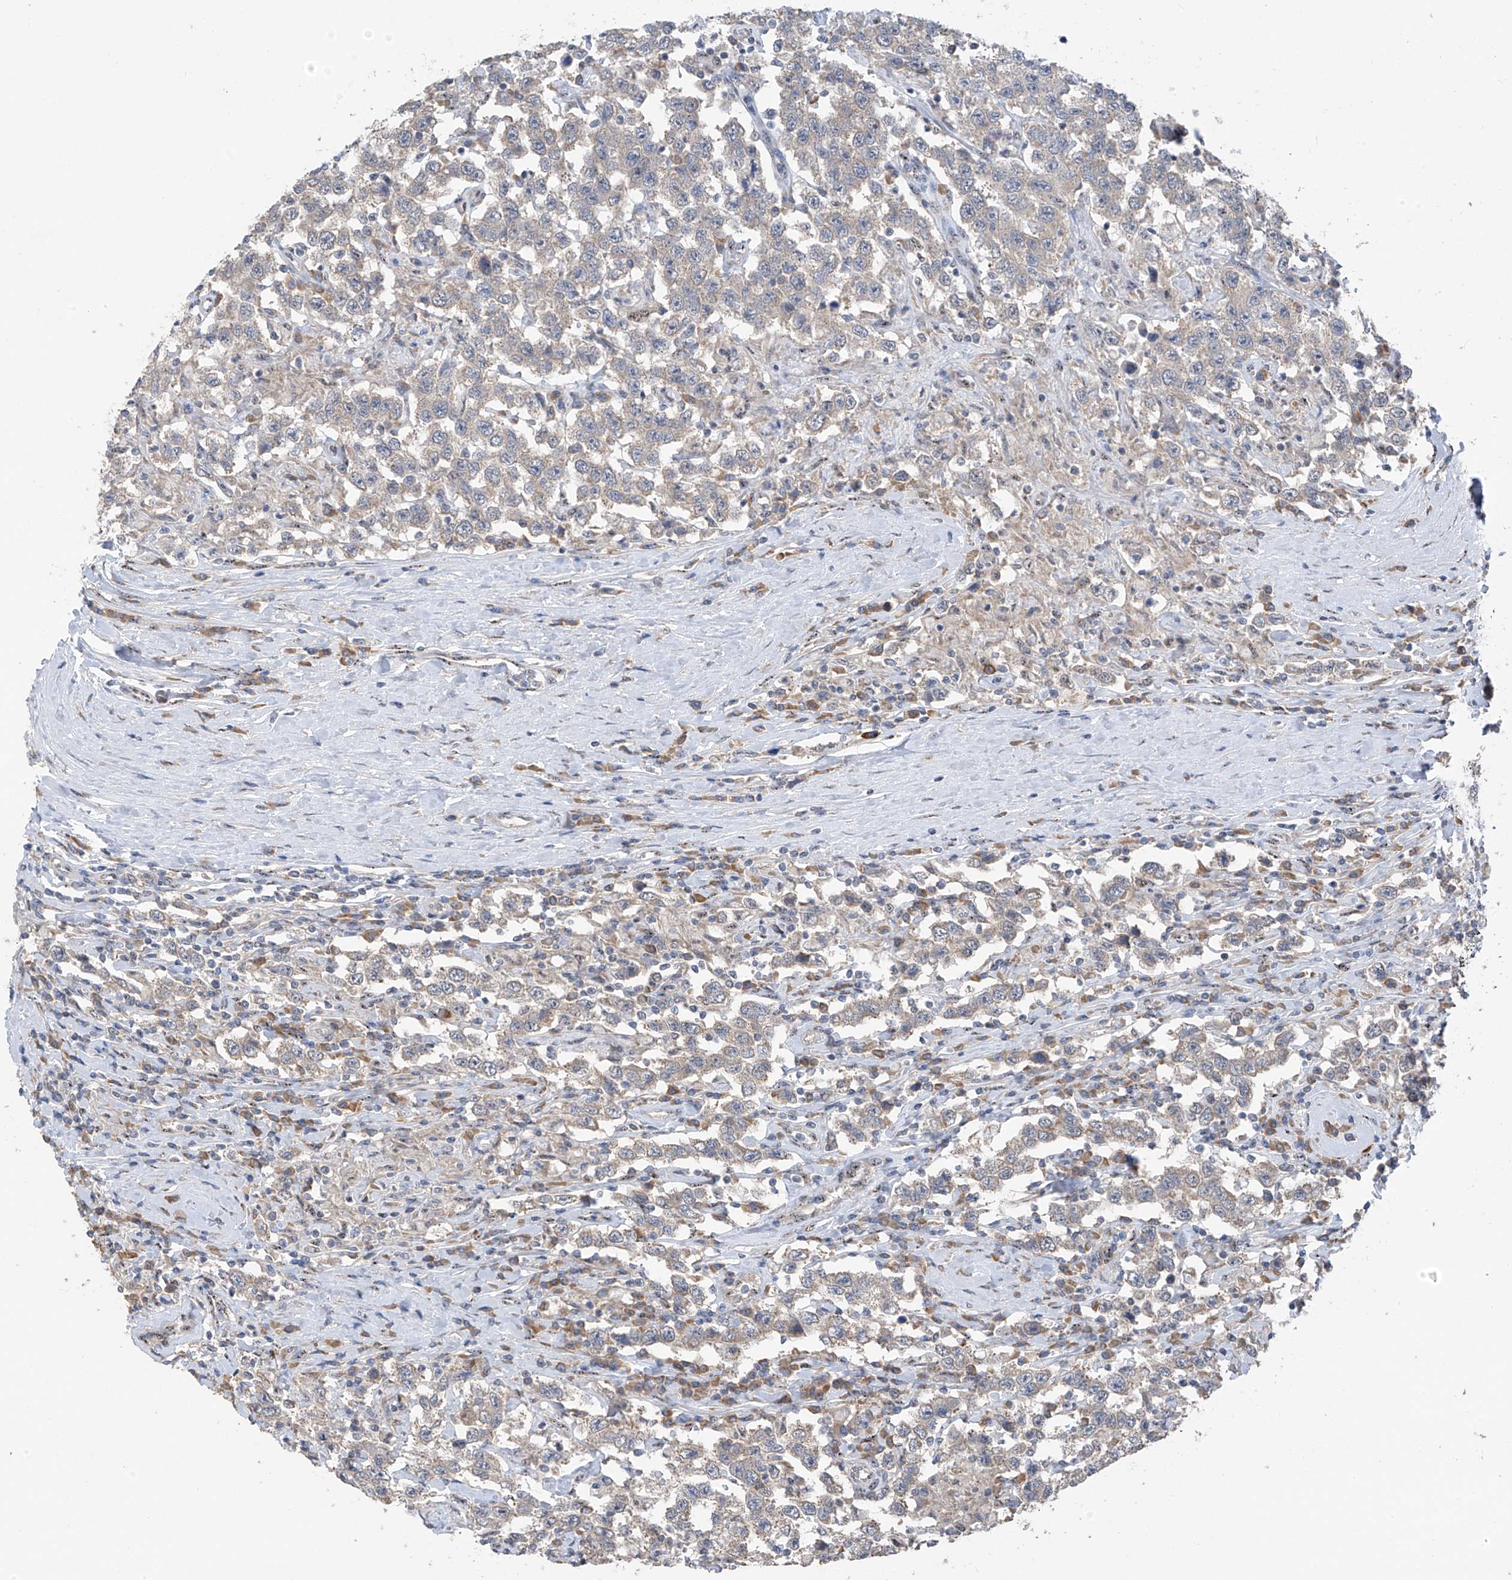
{"staining": {"intensity": "negative", "quantity": "none", "location": "none"}, "tissue": "testis cancer", "cell_type": "Tumor cells", "image_type": "cancer", "snomed": [{"axis": "morphology", "description": "Seminoma, NOS"}, {"axis": "topography", "description": "Testis"}], "caption": "The micrograph demonstrates no significant staining in tumor cells of seminoma (testis).", "gene": "RPL4", "patient": {"sex": "male", "age": 41}}